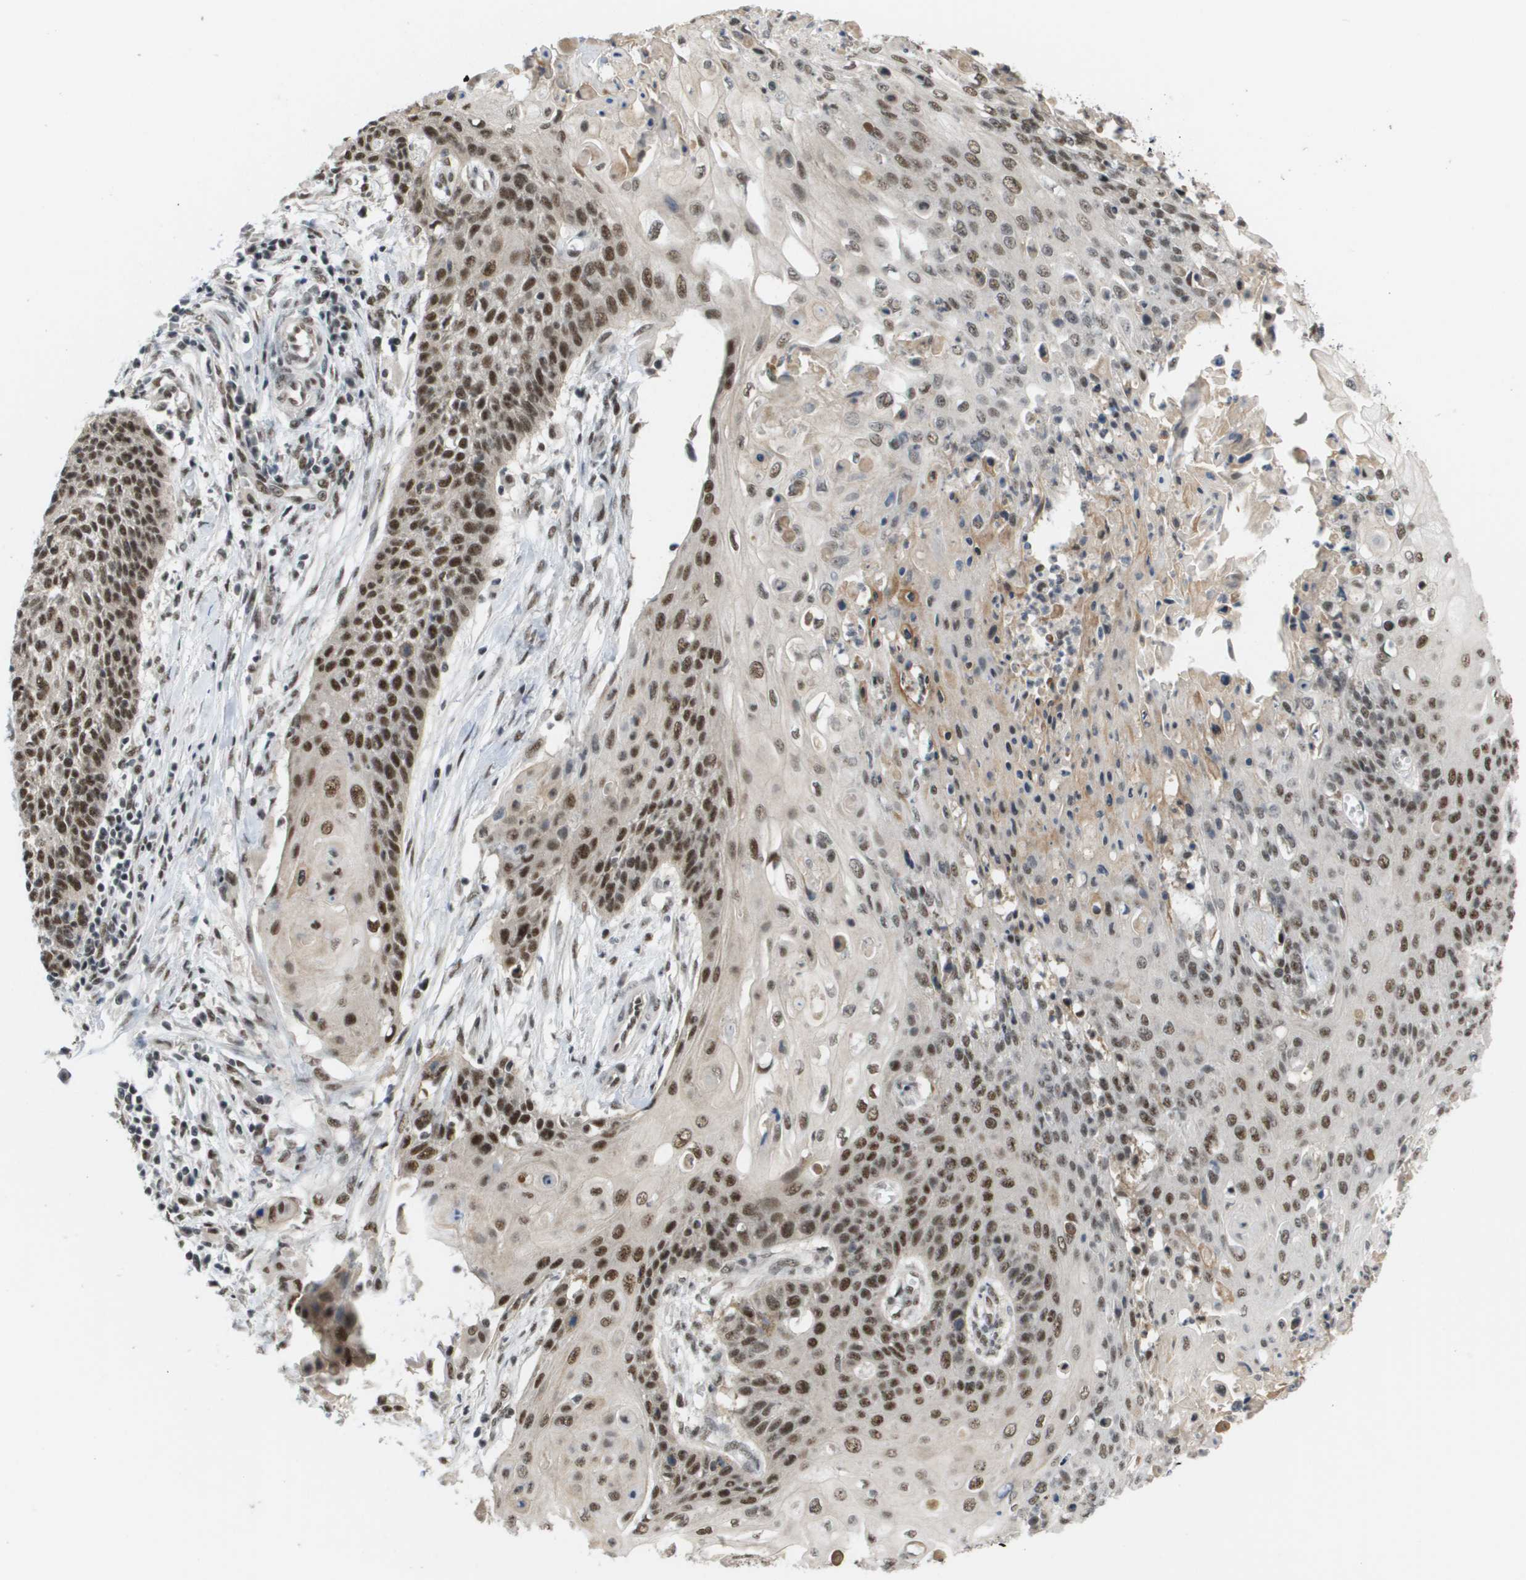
{"staining": {"intensity": "strong", "quantity": "25%-75%", "location": "nuclear"}, "tissue": "cervical cancer", "cell_type": "Tumor cells", "image_type": "cancer", "snomed": [{"axis": "morphology", "description": "Squamous cell carcinoma, NOS"}, {"axis": "topography", "description": "Cervix"}], "caption": "A brown stain highlights strong nuclear expression of a protein in human cervical cancer tumor cells. (DAB = brown stain, brightfield microscopy at high magnification).", "gene": "ISY1", "patient": {"sex": "female", "age": 39}}